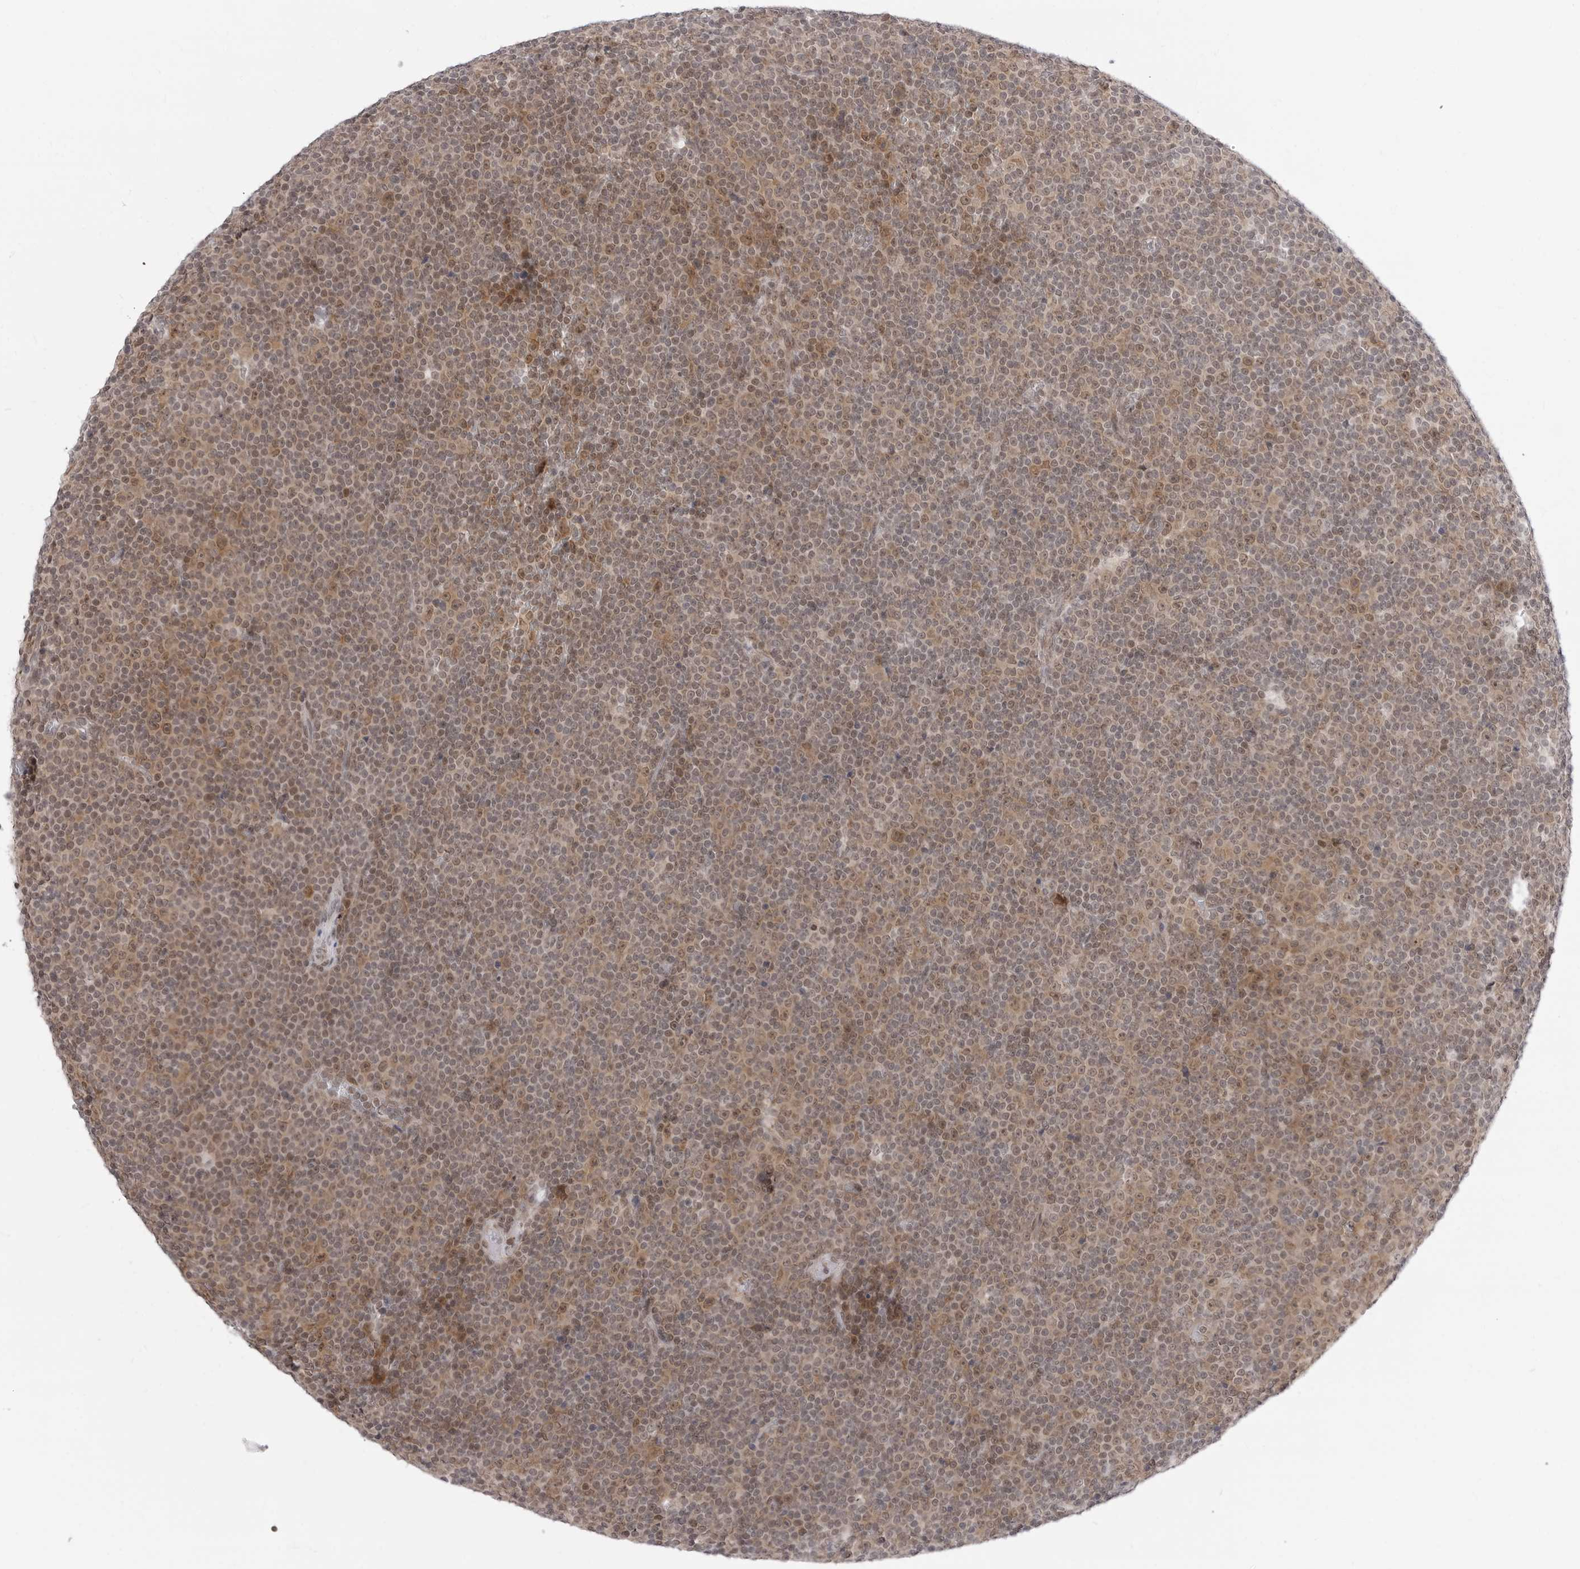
{"staining": {"intensity": "moderate", "quantity": "<25%", "location": "nuclear"}, "tissue": "lymphoma", "cell_type": "Tumor cells", "image_type": "cancer", "snomed": [{"axis": "morphology", "description": "Malignant lymphoma, non-Hodgkin's type, Low grade"}, {"axis": "topography", "description": "Lymph node"}], "caption": "Immunohistochemical staining of human lymphoma shows low levels of moderate nuclear expression in about <25% of tumor cells.", "gene": "PPP2R5C", "patient": {"sex": "female", "age": 67}}